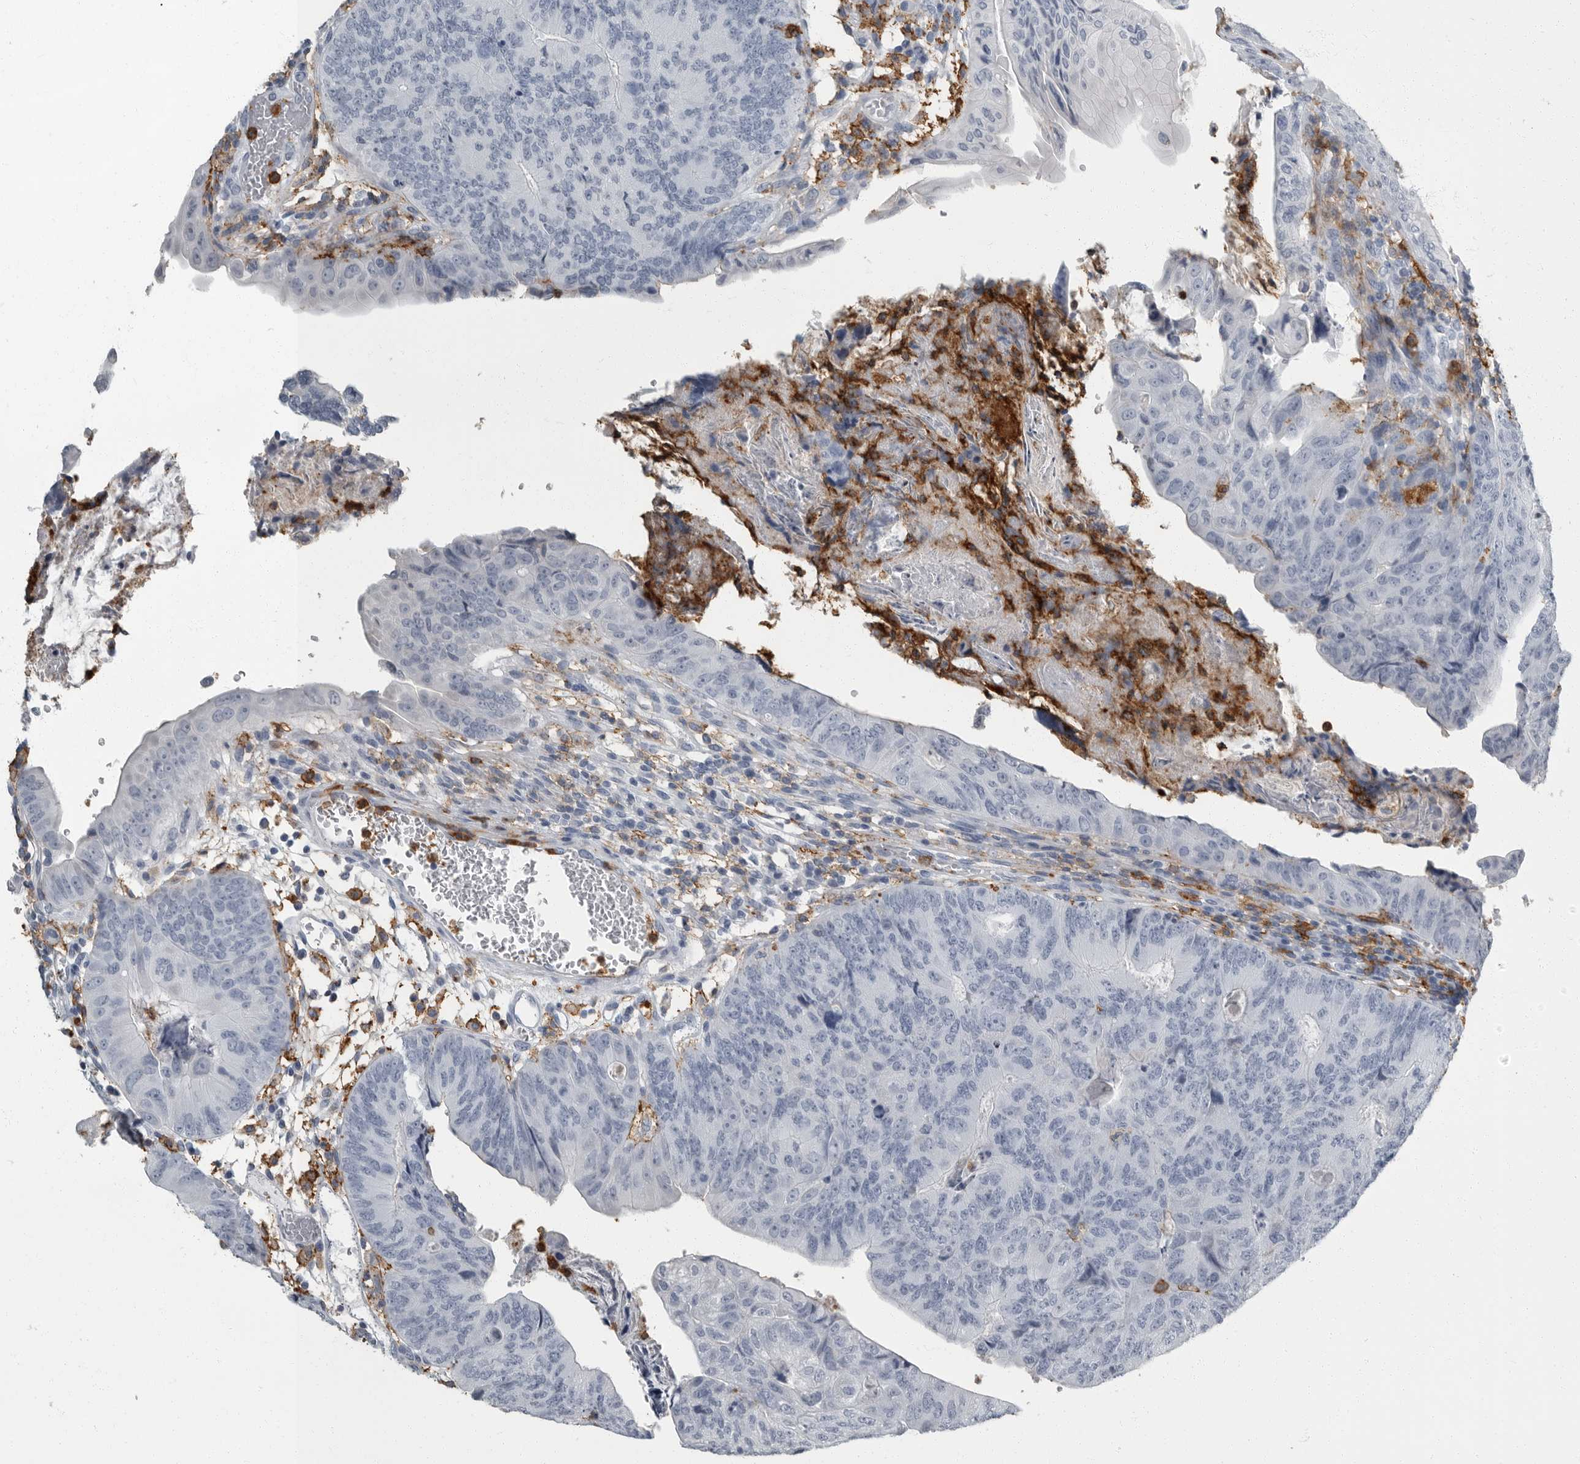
{"staining": {"intensity": "negative", "quantity": "none", "location": "none"}, "tissue": "colorectal cancer", "cell_type": "Tumor cells", "image_type": "cancer", "snomed": [{"axis": "morphology", "description": "Adenocarcinoma, NOS"}, {"axis": "topography", "description": "Colon"}], "caption": "An immunohistochemistry histopathology image of colorectal cancer (adenocarcinoma) is shown. There is no staining in tumor cells of colorectal cancer (adenocarcinoma).", "gene": "FCER1G", "patient": {"sex": "female", "age": 67}}